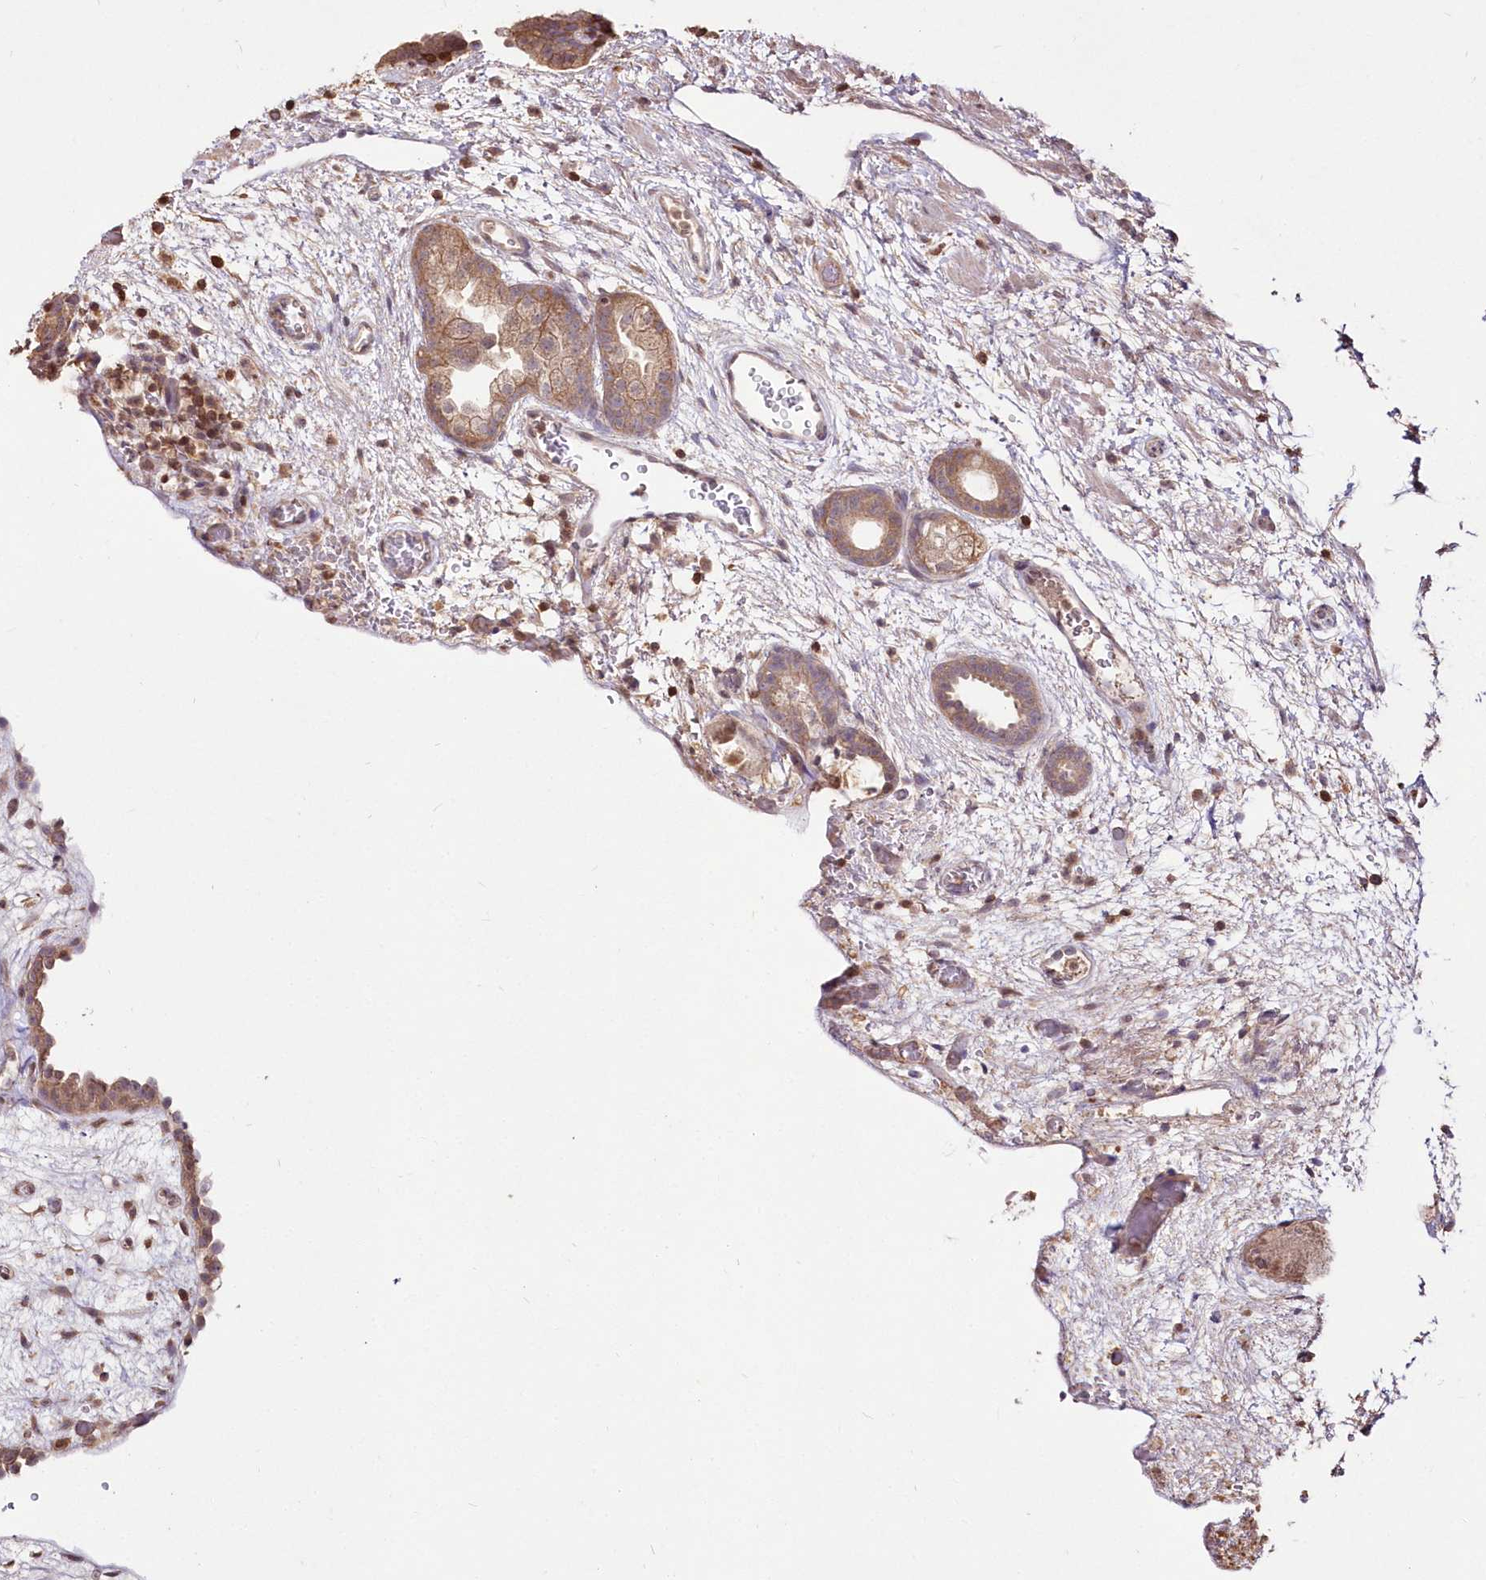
{"staining": {"intensity": "moderate", "quantity": "<25%", "location": "cytoplasmic/membranous"}, "tissue": "prostate", "cell_type": "Glandular cells", "image_type": "normal", "snomed": [{"axis": "morphology", "description": "Normal tissue, NOS"}, {"axis": "topography", "description": "Prostate"}], "caption": "Prostate was stained to show a protein in brown. There is low levels of moderate cytoplasmic/membranous staining in about <25% of glandular cells. The staining was performed using DAB (3,3'-diaminobenzidine) to visualize the protein expression in brown, while the nuclei were stained in blue with hematoxylin (Magnification: 20x).", "gene": "STK17B", "patient": {"sex": "male", "age": 48}}